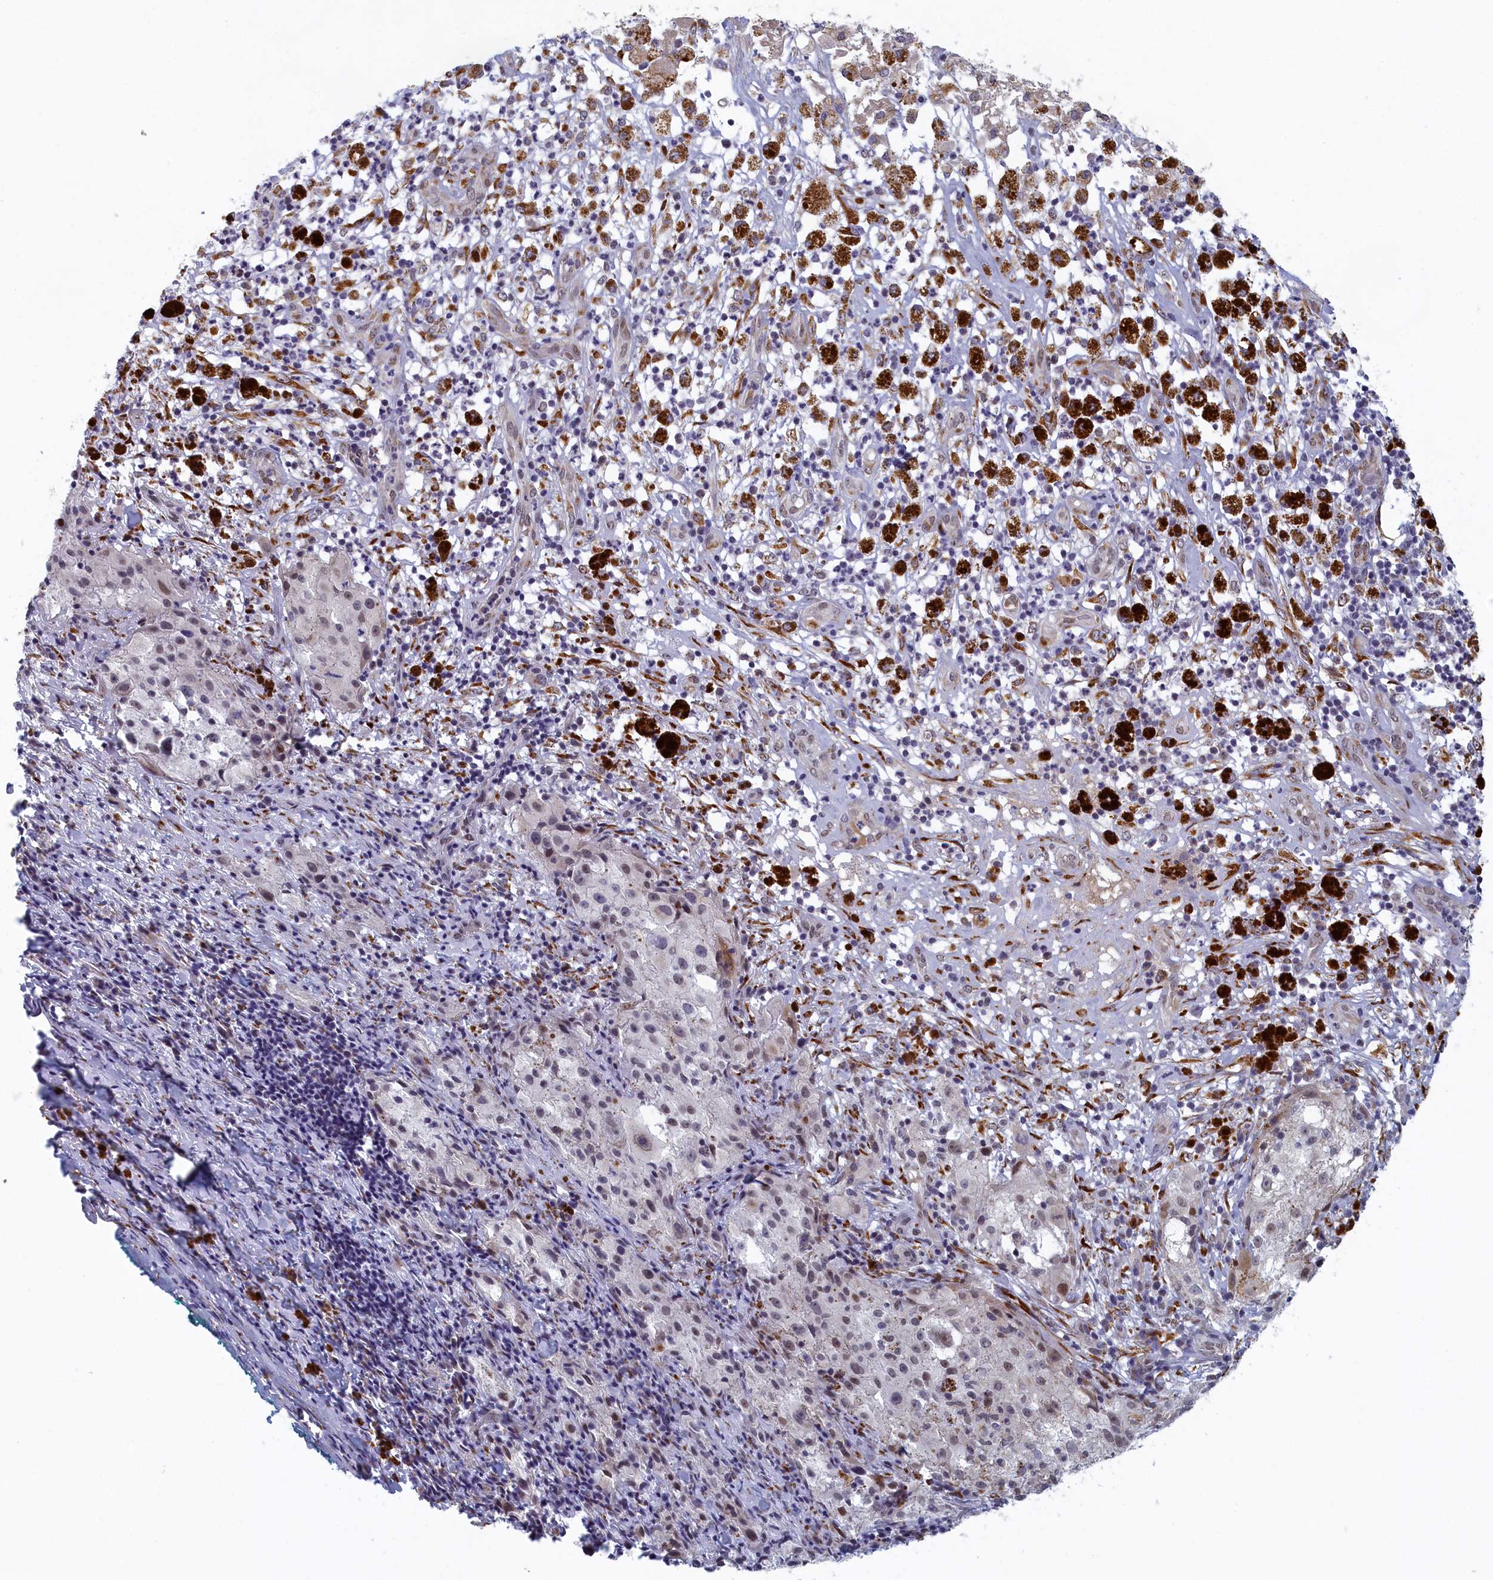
{"staining": {"intensity": "moderate", "quantity": "<25%", "location": "nuclear"}, "tissue": "melanoma", "cell_type": "Tumor cells", "image_type": "cancer", "snomed": [{"axis": "morphology", "description": "Necrosis, NOS"}, {"axis": "morphology", "description": "Malignant melanoma, NOS"}, {"axis": "topography", "description": "Skin"}], "caption": "Protein staining of melanoma tissue shows moderate nuclear positivity in approximately <25% of tumor cells. (DAB (3,3'-diaminobenzidine) IHC, brown staining for protein, blue staining for nuclei).", "gene": "DNAJC17", "patient": {"sex": "female", "age": 87}}